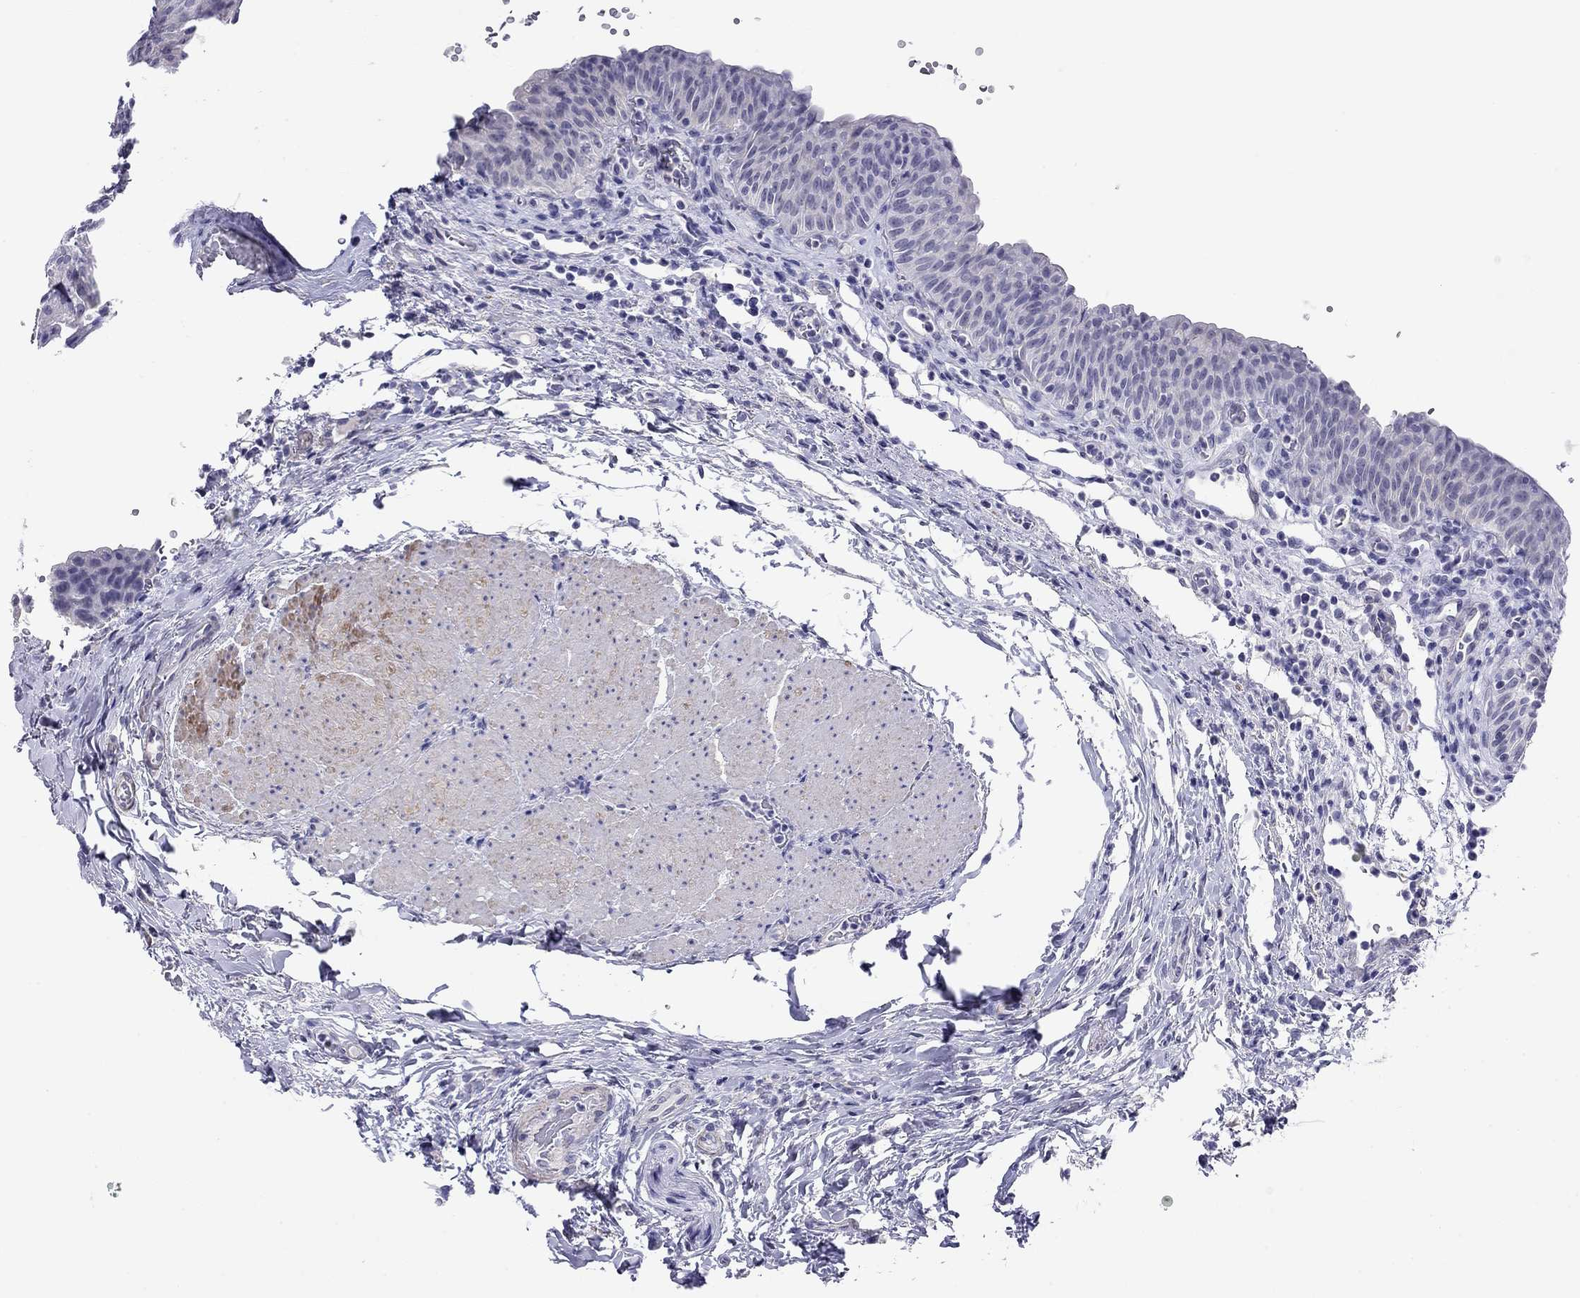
{"staining": {"intensity": "moderate", "quantity": "<25%", "location": "cytoplasmic/membranous"}, "tissue": "urinary bladder", "cell_type": "Urothelial cells", "image_type": "normal", "snomed": [{"axis": "morphology", "description": "Normal tissue, NOS"}, {"axis": "topography", "description": "Urinary bladder"}], "caption": "Protein expression analysis of benign urinary bladder exhibits moderate cytoplasmic/membranous positivity in approximately <25% of urothelial cells. (Brightfield microscopy of DAB IHC at high magnification).", "gene": "MYMX", "patient": {"sex": "male", "age": 66}}